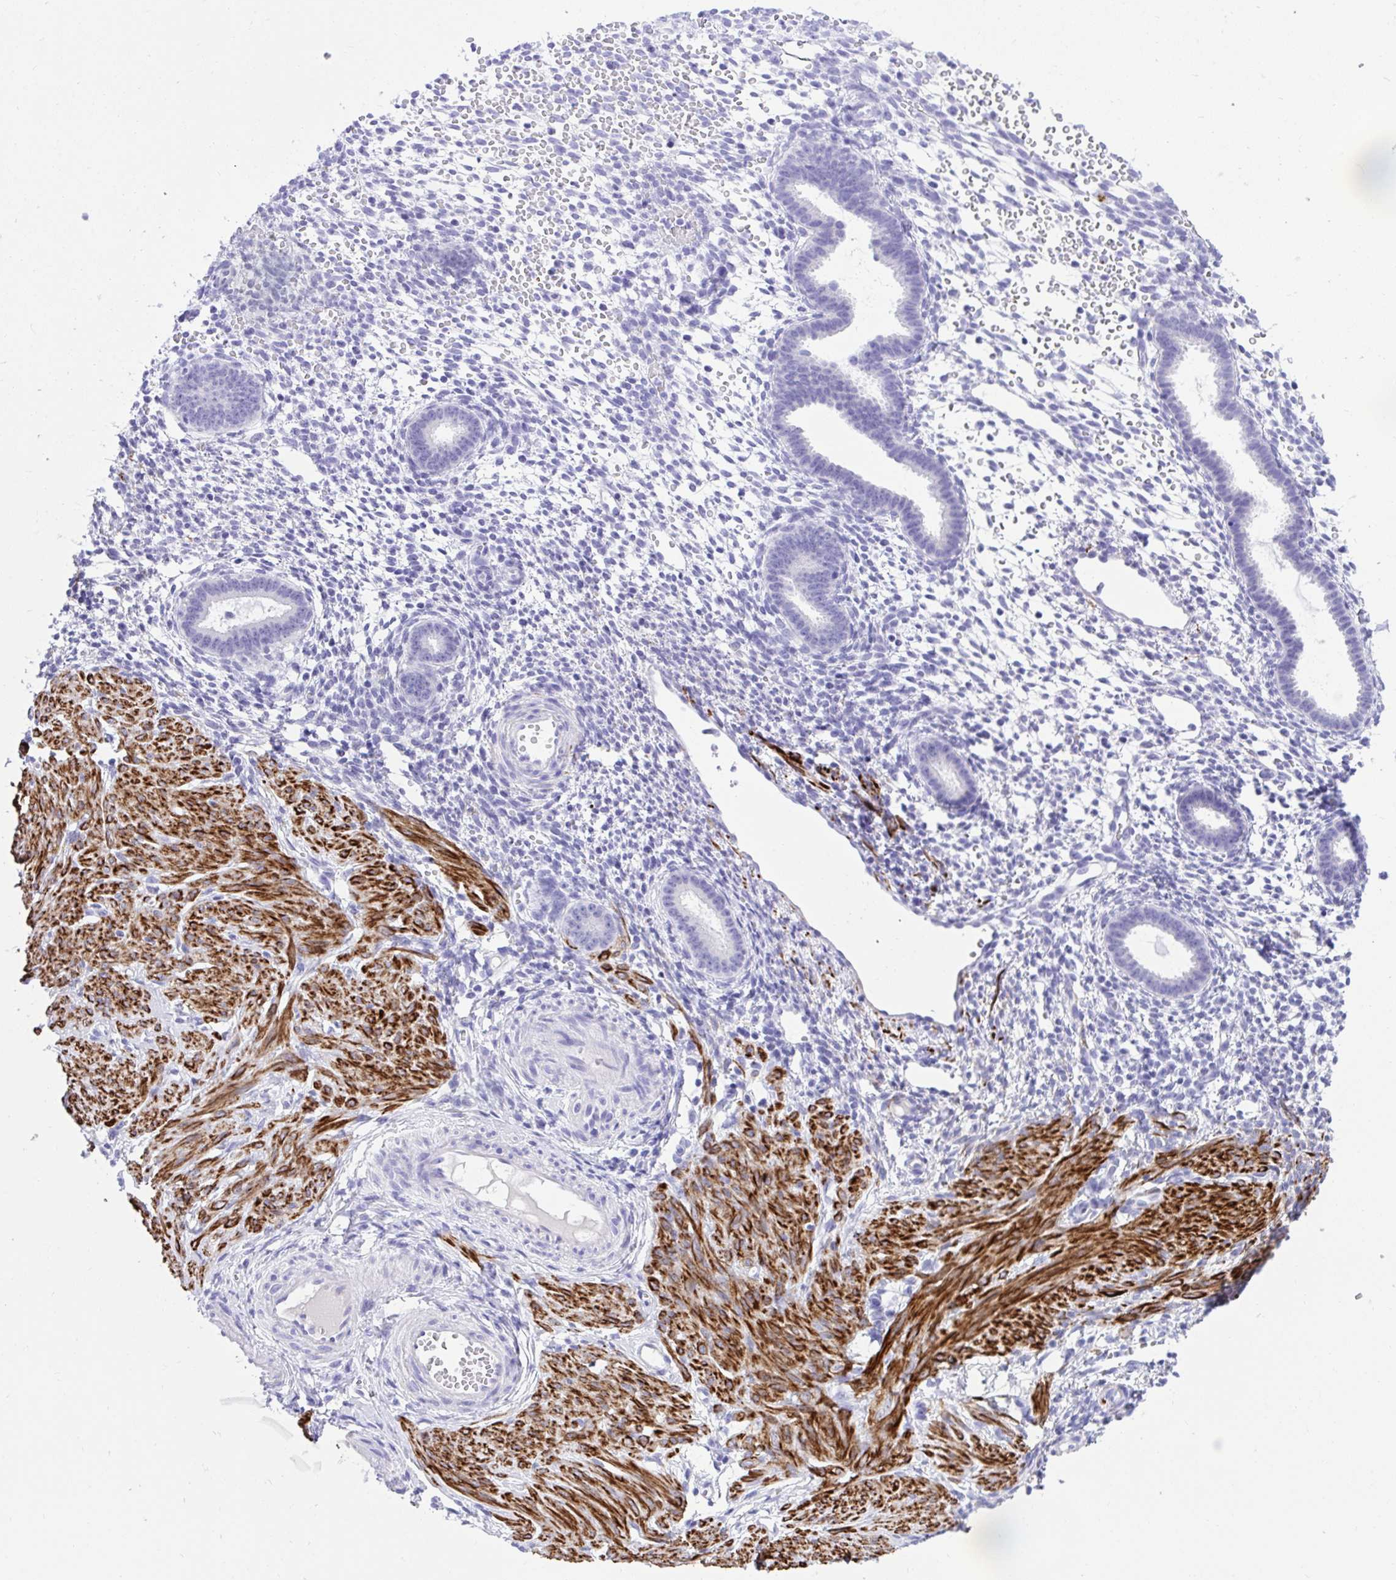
{"staining": {"intensity": "negative", "quantity": "none", "location": "none"}, "tissue": "endometrium", "cell_type": "Cells in endometrial stroma", "image_type": "normal", "snomed": [{"axis": "morphology", "description": "Normal tissue, NOS"}, {"axis": "topography", "description": "Endometrium"}], "caption": "High power microscopy micrograph of an immunohistochemistry (IHC) image of normal endometrium, revealing no significant positivity in cells in endometrial stroma.", "gene": "KCNN4", "patient": {"sex": "female", "age": 36}}